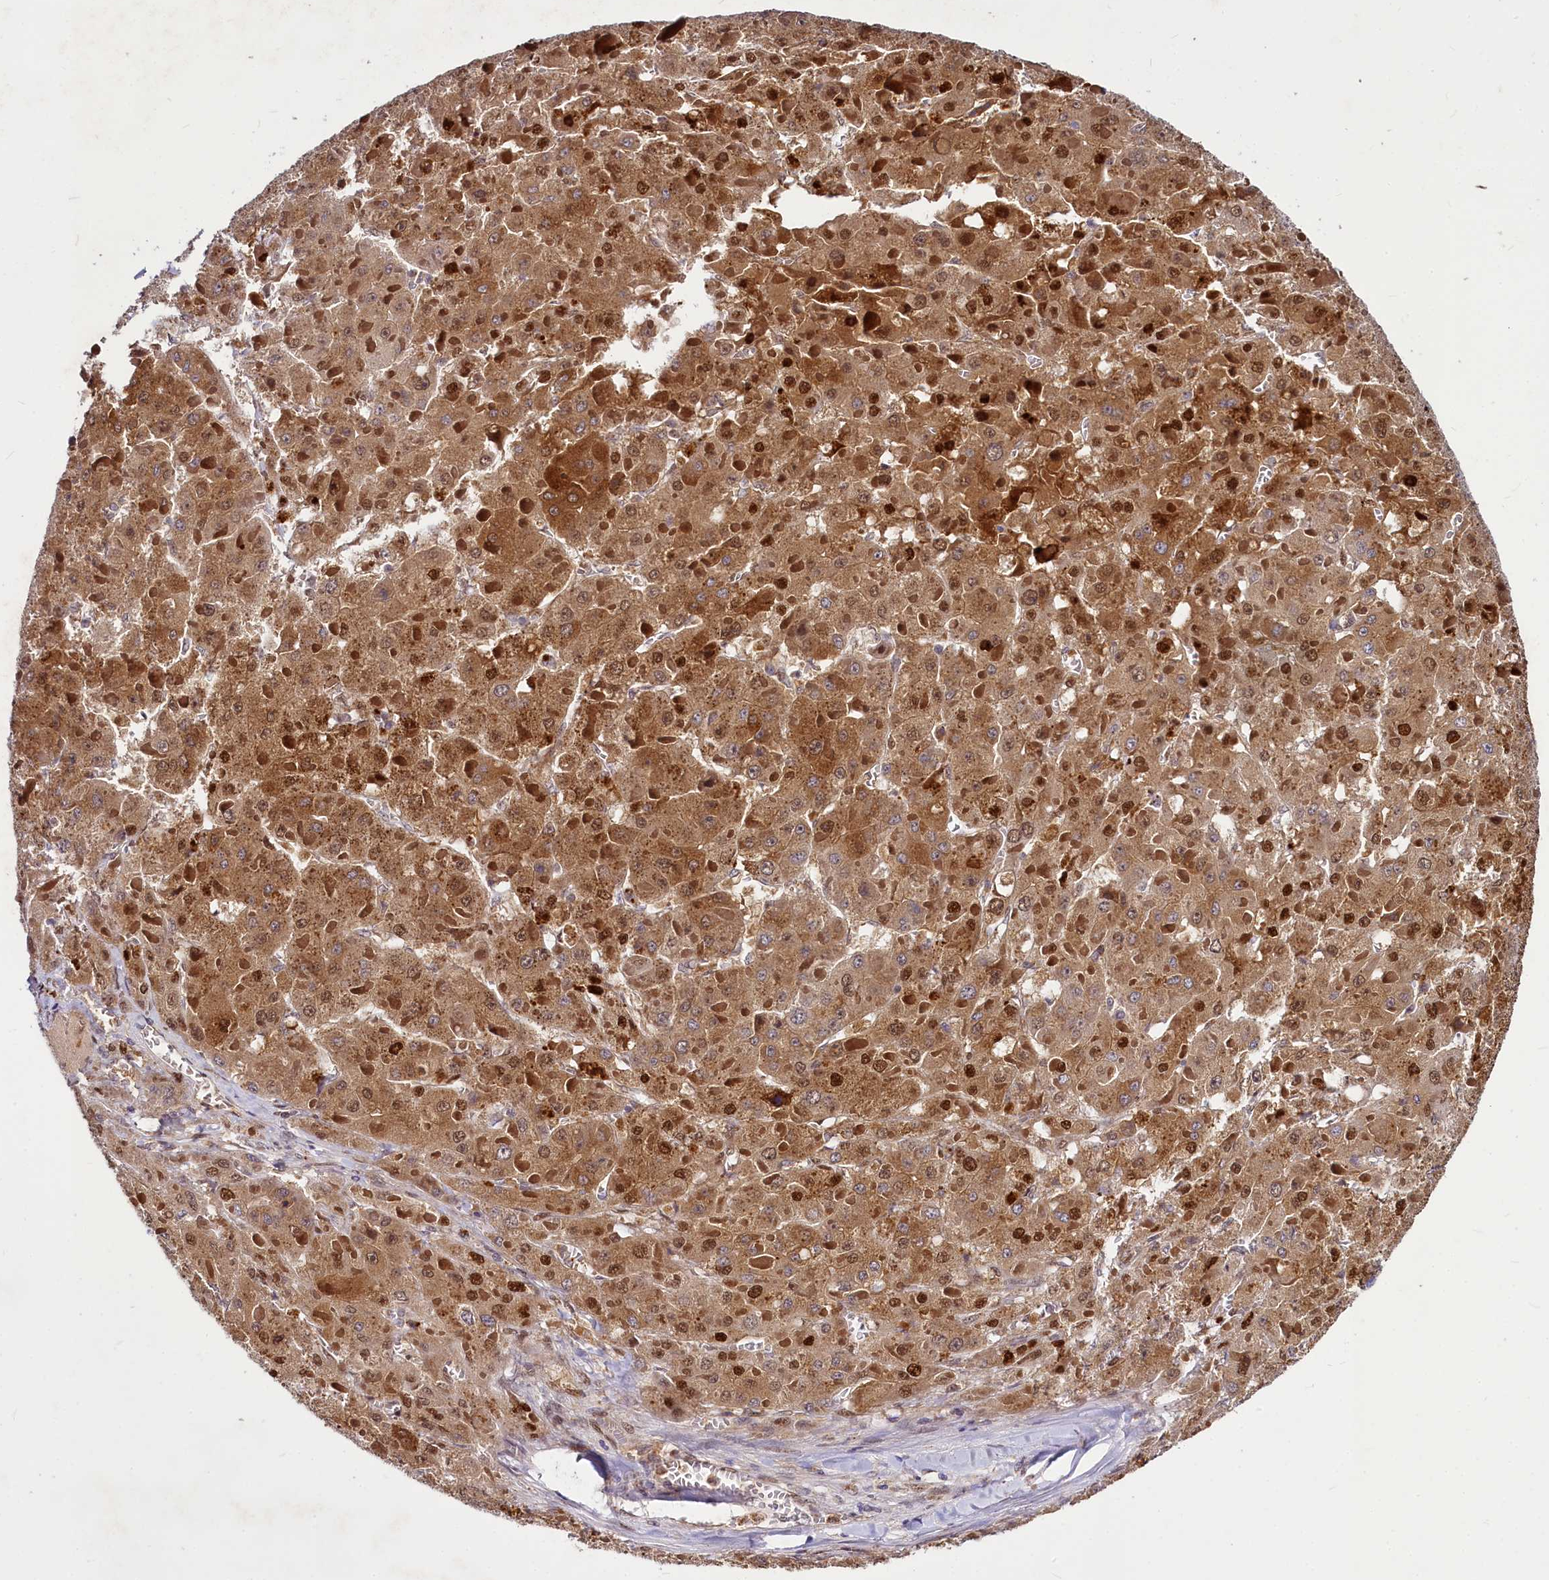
{"staining": {"intensity": "strong", "quantity": ">75%", "location": "cytoplasmic/membranous,nuclear"}, "tissue": "liver cancer", "cell_type": "Tumor cells", "image_type": "cancer", "snomed": [{"axis": "morphology", "description": "Carcinoma, Hepatocellular, NOS"}, {"axis": "topography", "description": "Liver"}], "caption": "Liver cancer was stained to show a protein in brown. There is high levels of strong cytoplasmic/membranous and nuclear staining in about >75% of tumor cells.", "gene": "MAML2", "patient": {"sex": "female", "age": 73}}